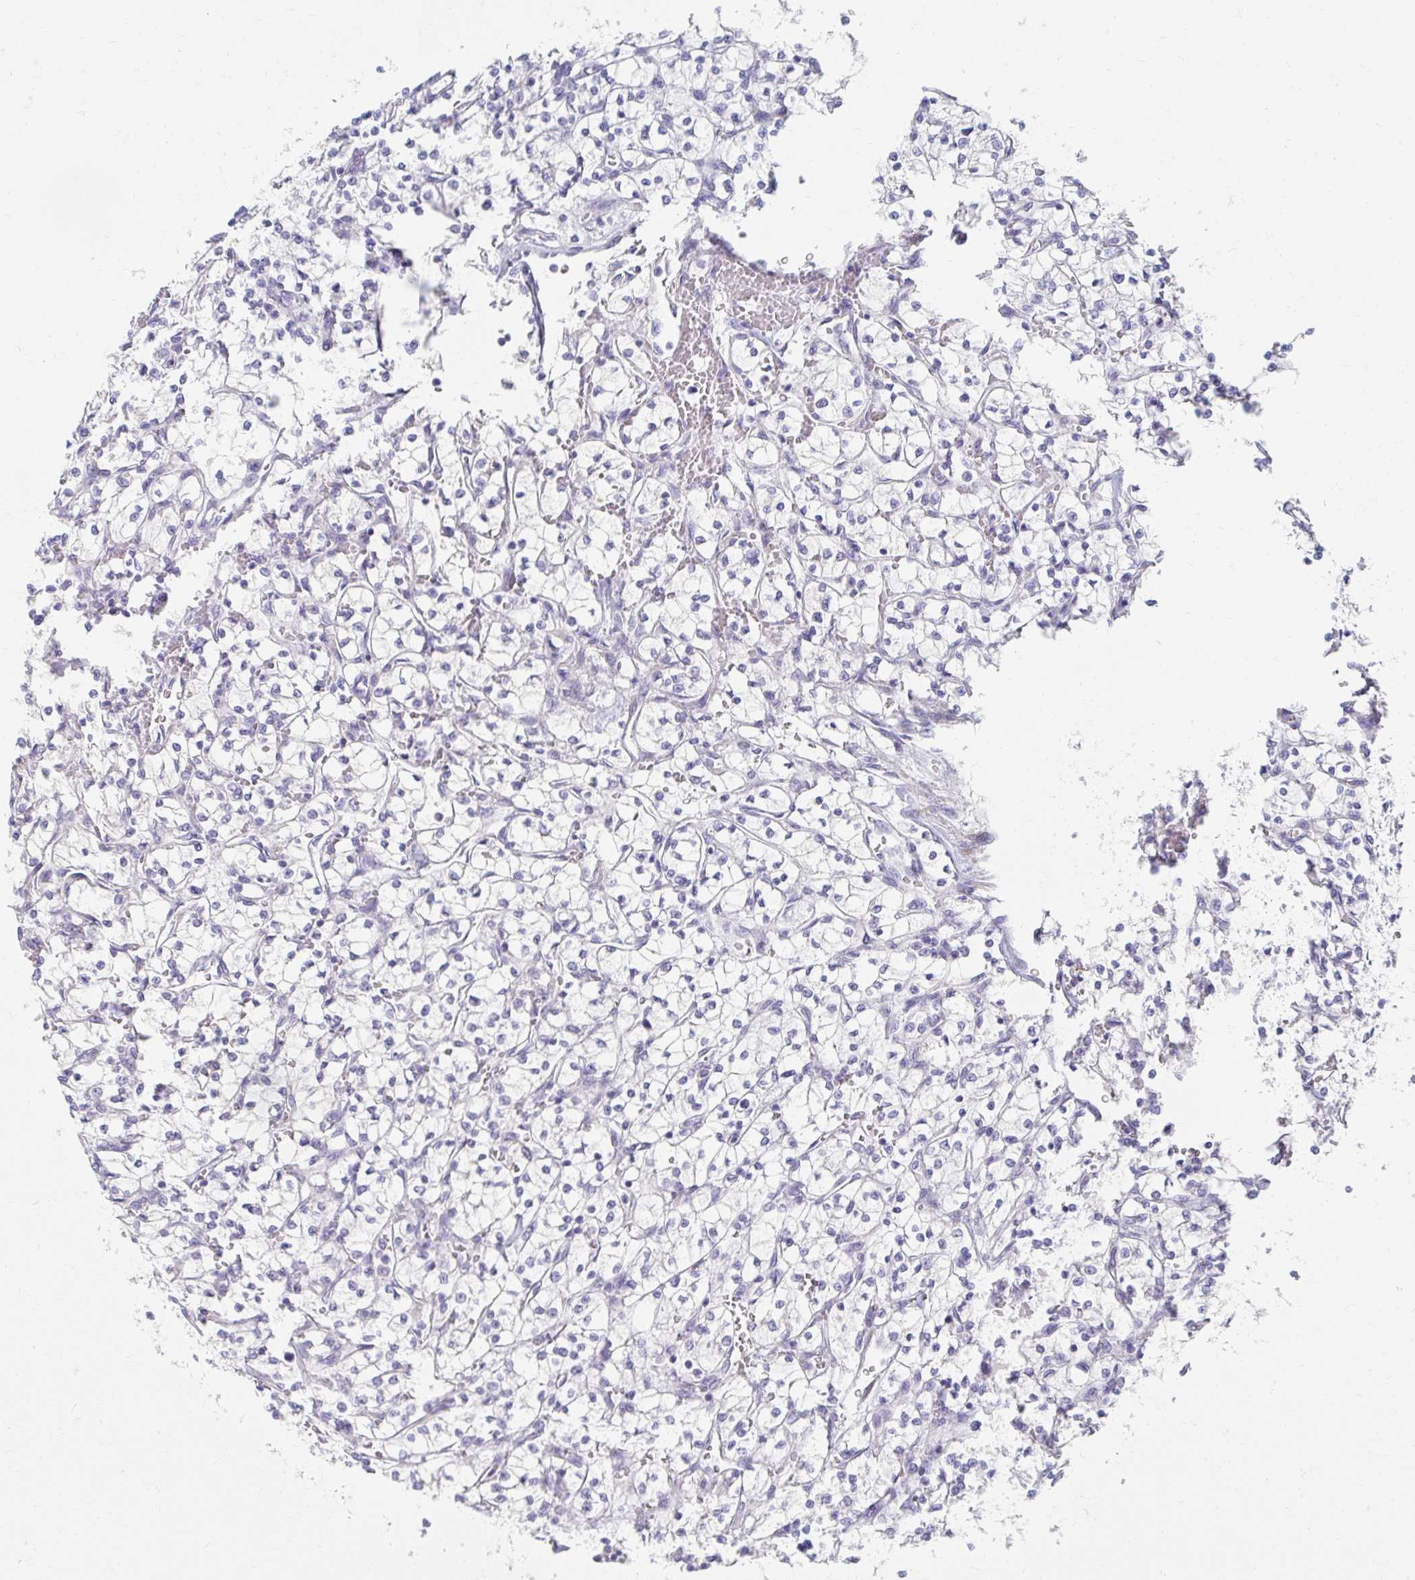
{"staining": {"intensity": "negative", "quantity": "none", "location": "none"}, "tissue": "renal cancer", "cell_type": "Tumor cells", "image_type": "cancer", "snomed": [{"axis": "morphology", "description": "Adenocarcinoma, NOS"}, {"axis": "topography", "description": "Kidney"}], "caption": "An immunohistochemistry (IHC) histopathology image of renal adenocarcinoma is shown. There is no staining in tumor cells of renal adenocarcinoma.", "gene": "MYLK2", "patient": {"sex": "female", "age": 64}}